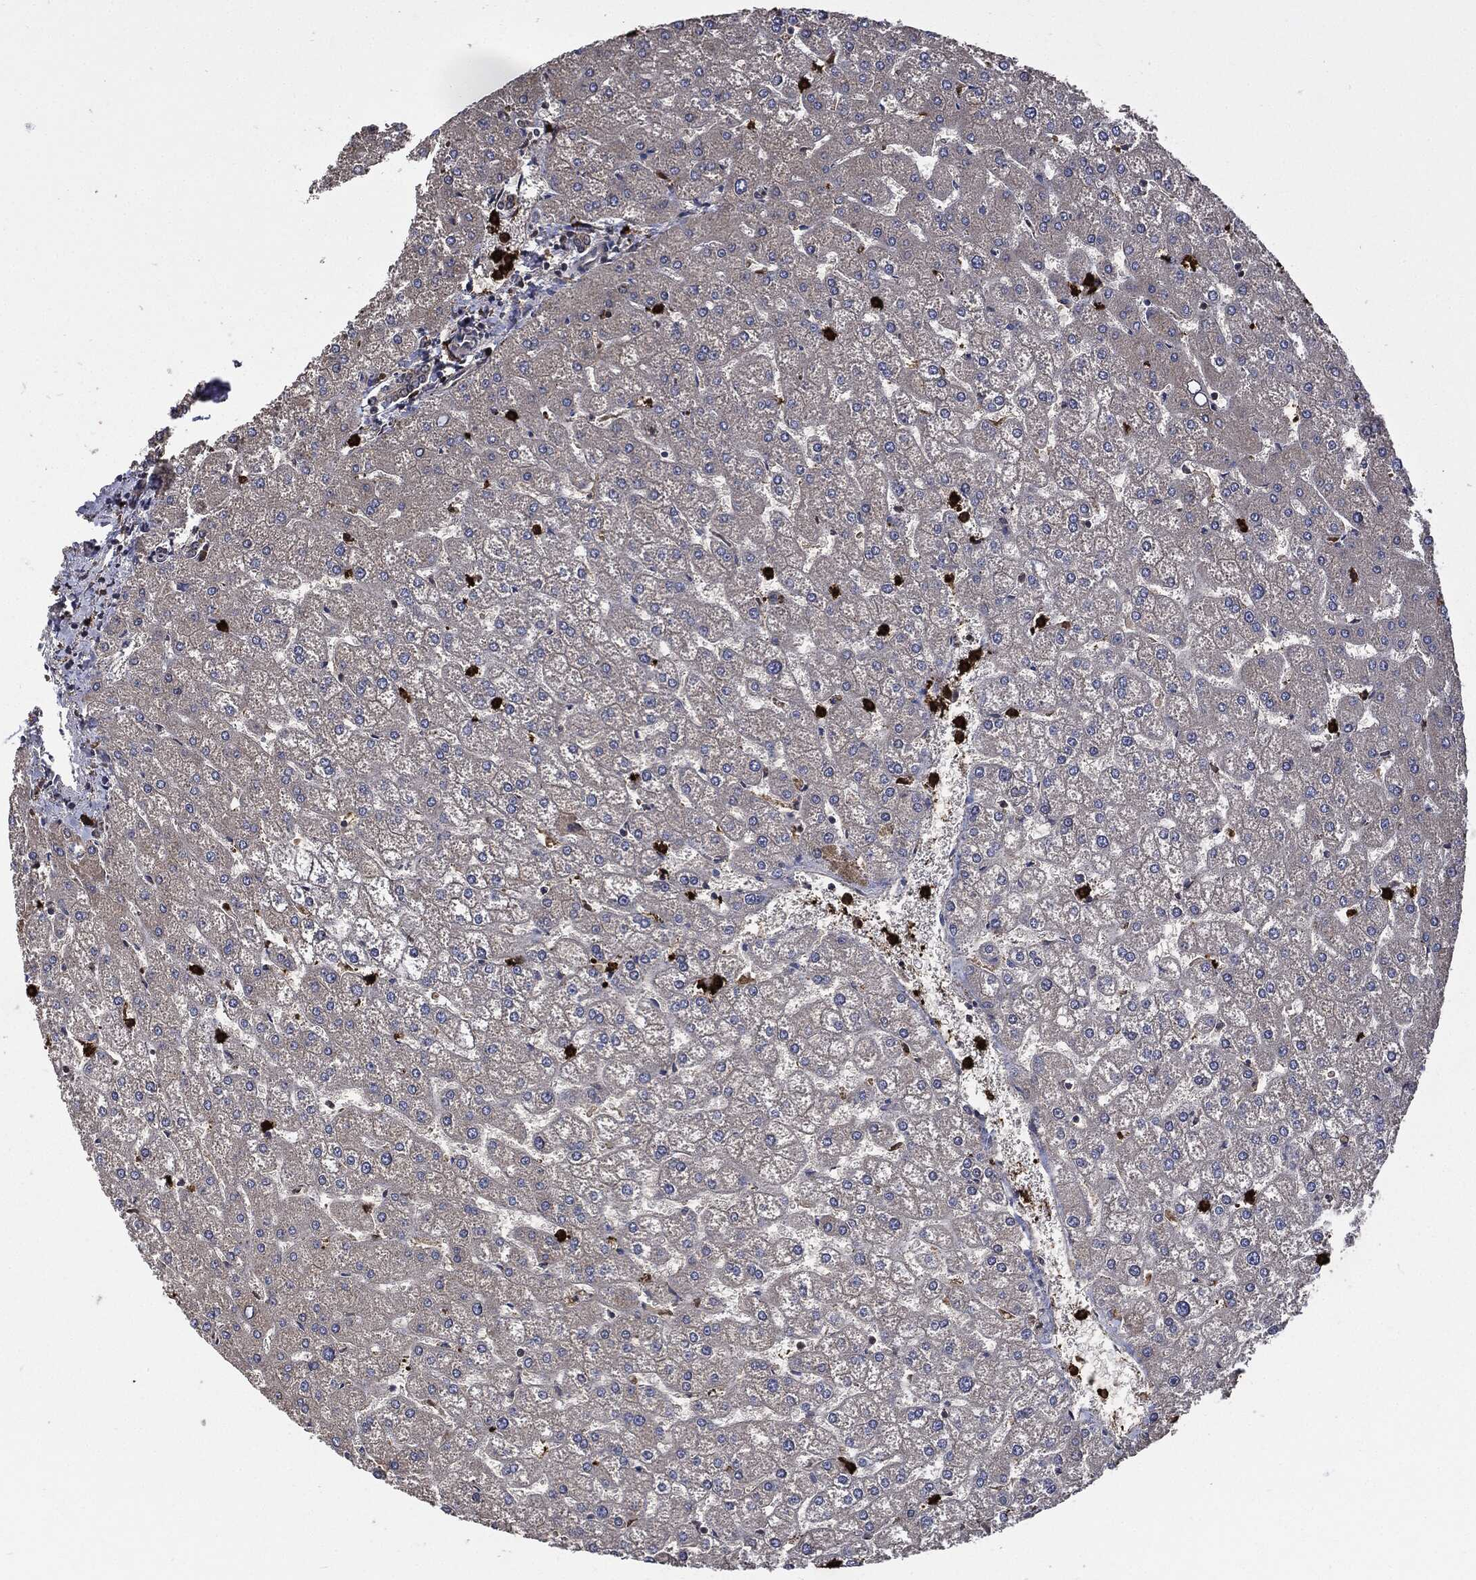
{"staining": {"intensity": "negative", "quantity": "none", "location": "none"}, "tissue": "liver", "cell_type": "Cholangiocytes", "image_type": "normal", "snomed": [{"axis": "morphology", "description": "Normal tissue, NOS"}, {"axis": "topography", "description": "Liver"}], "caption": "Liver was stained to show a protein in brown. There is no significant staining in cholangiocytes. (Stains: DAB (3,3'-diaminobenzidine) immunohistochemistry with hematoxylin counter stain, Microscopy: brightfield microscopy at high magnification).", "gene": "S100A9", "patient": {"sex": "female", "age": 32}}